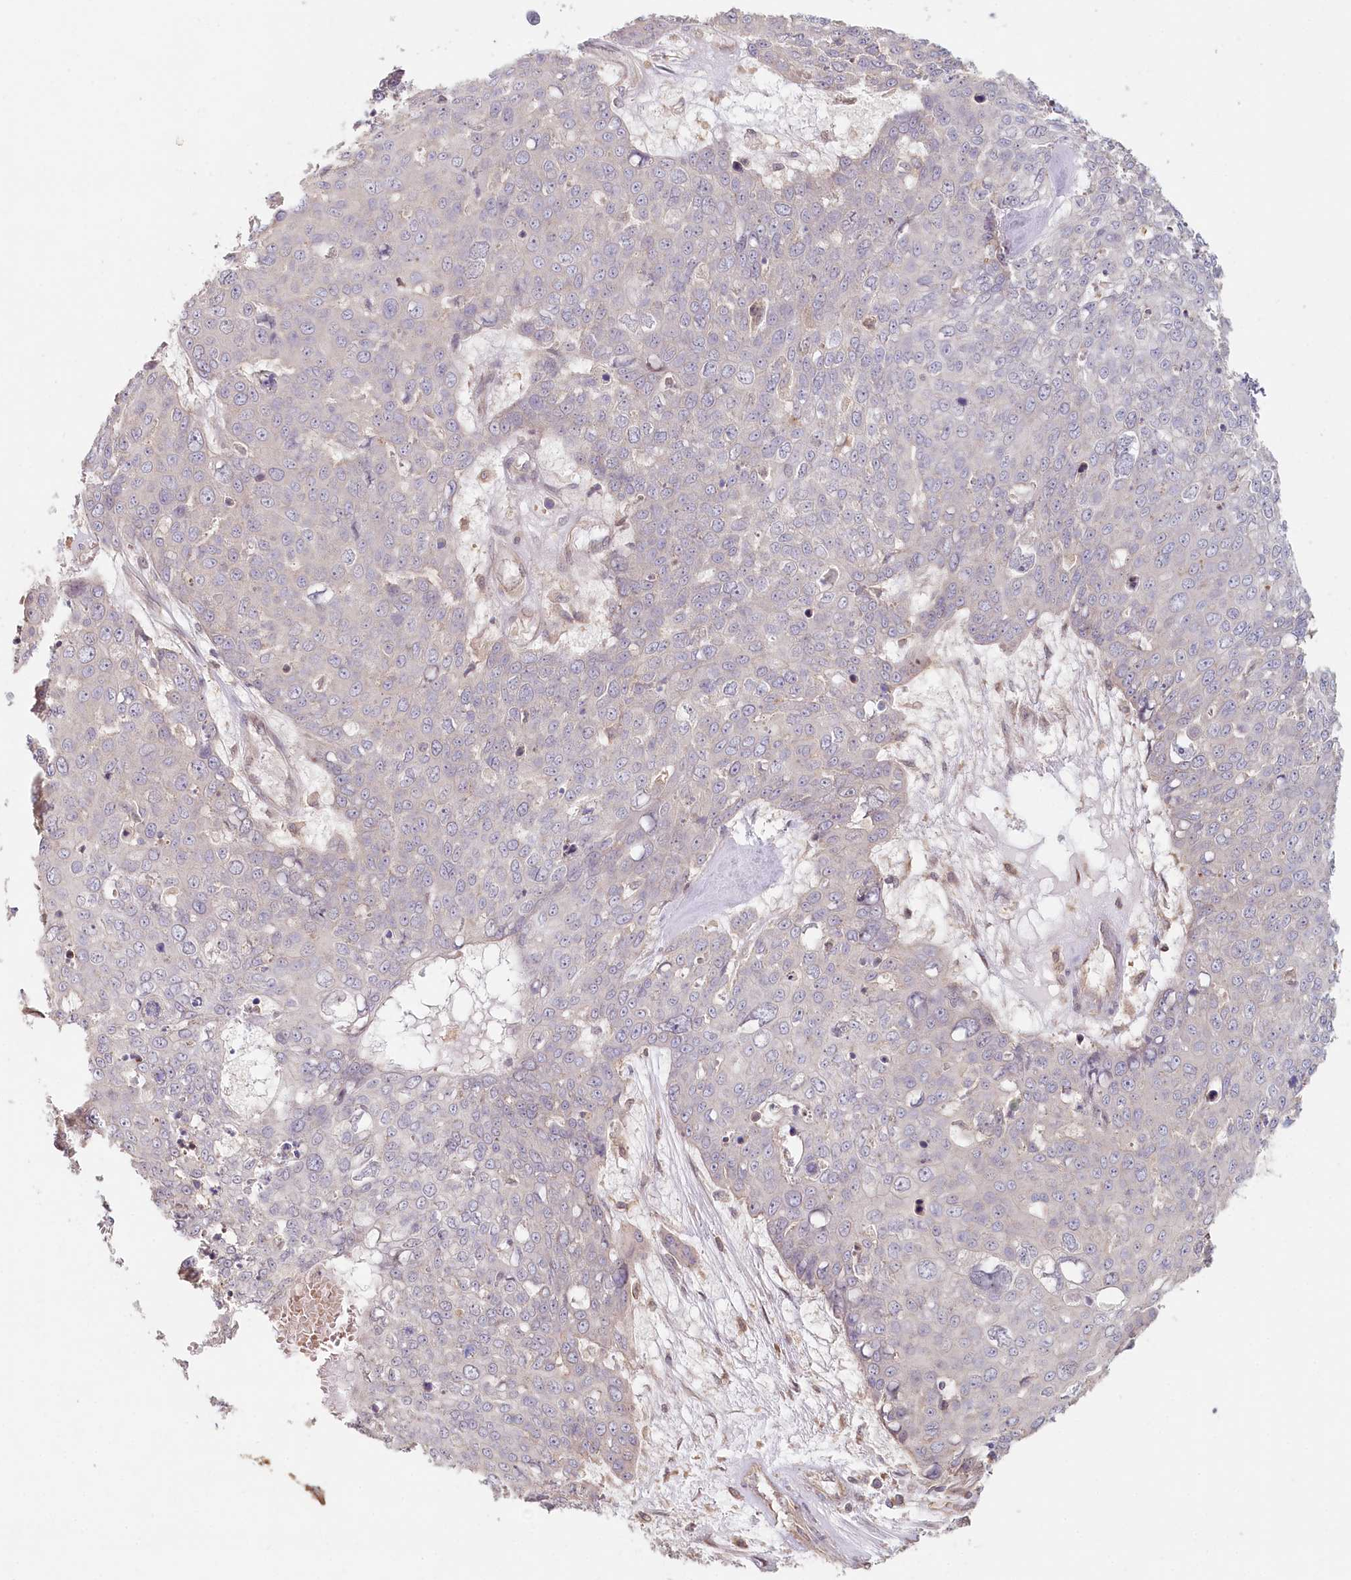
{"staining": {"intensity": "negative", "quantity": "none", "location": "none"}, "tissue": "skin cancer", "cell_type": "Tumor cells", "image_type": "cancer", "snomed": [{"axis": "morphology", "description": "Squamous cell carcinoma, NOS"}, {"axis": "topography", "description": "Skin"}], "caption": "Squamous cell carcinoma (skin) was stained to show a protein in brown. There is no significant staining in tumor cells.", "gene": "TCHP", "patient": {"sex": "male", "age": 71}}